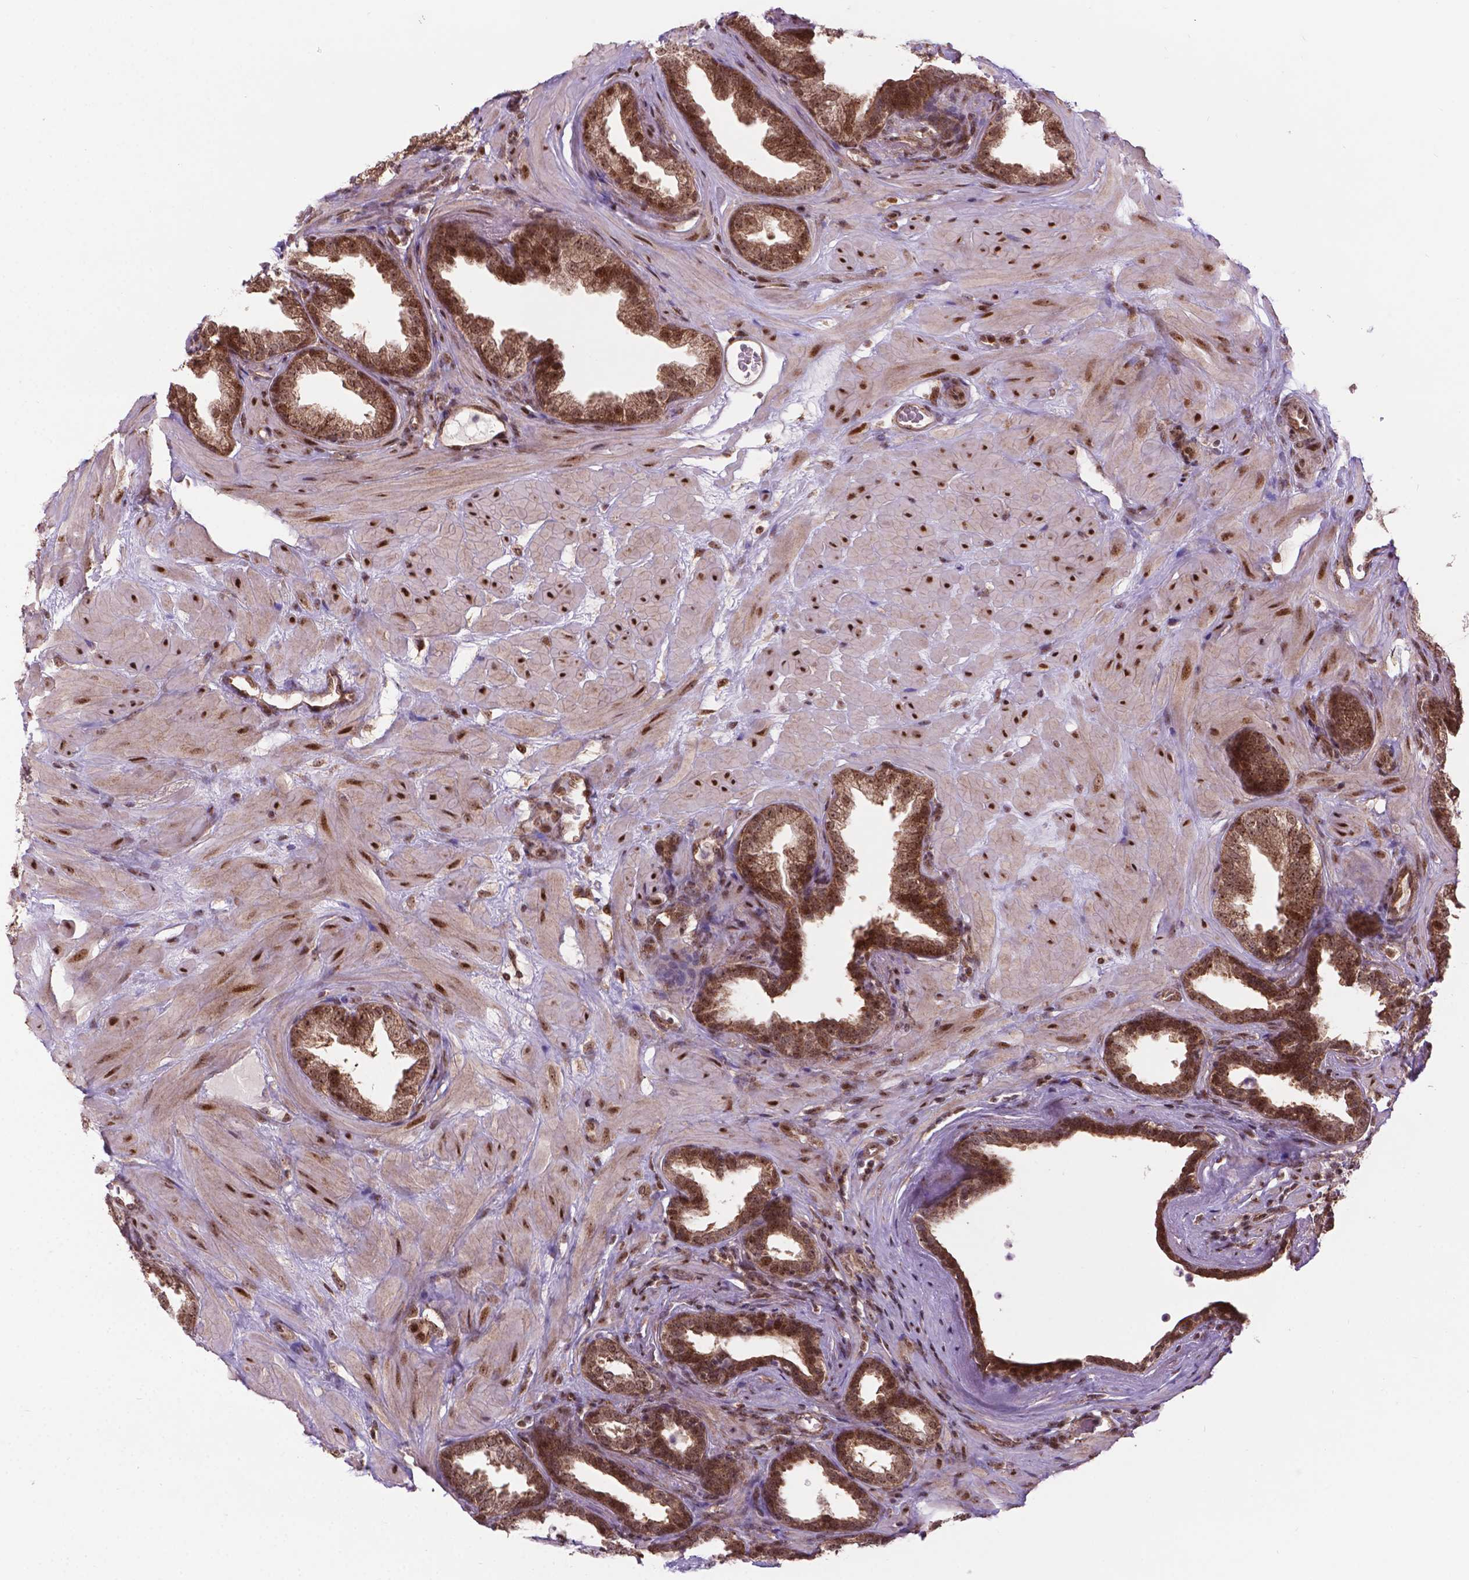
{"staining": {"intensity": "moderate", "quantity": ">75%", "location": "cytoplasmic/membranous,nuclear"}, "tissue": "prostate", "cell_type": "Glandular cells", "image_type": "normal", "snomed": [{"axis": "morphology", "description": "Normal tissue, NOS"}, {"axis": "topography", "description": "Prostate"}], "caption": "Immunohistochemistry (IHC) image of unremarkable prostate: human prostate stained using immunohistochemistry displays medium levels of moderate protein expression localized specifically in the cytoplasmic/membranous,nuclear of glandular cells, appearing as a cytoplasmic/membranous,nuclear brown color.", "gene": "CSNK2A1", "patient": {"sex": "male", "age": 37}}